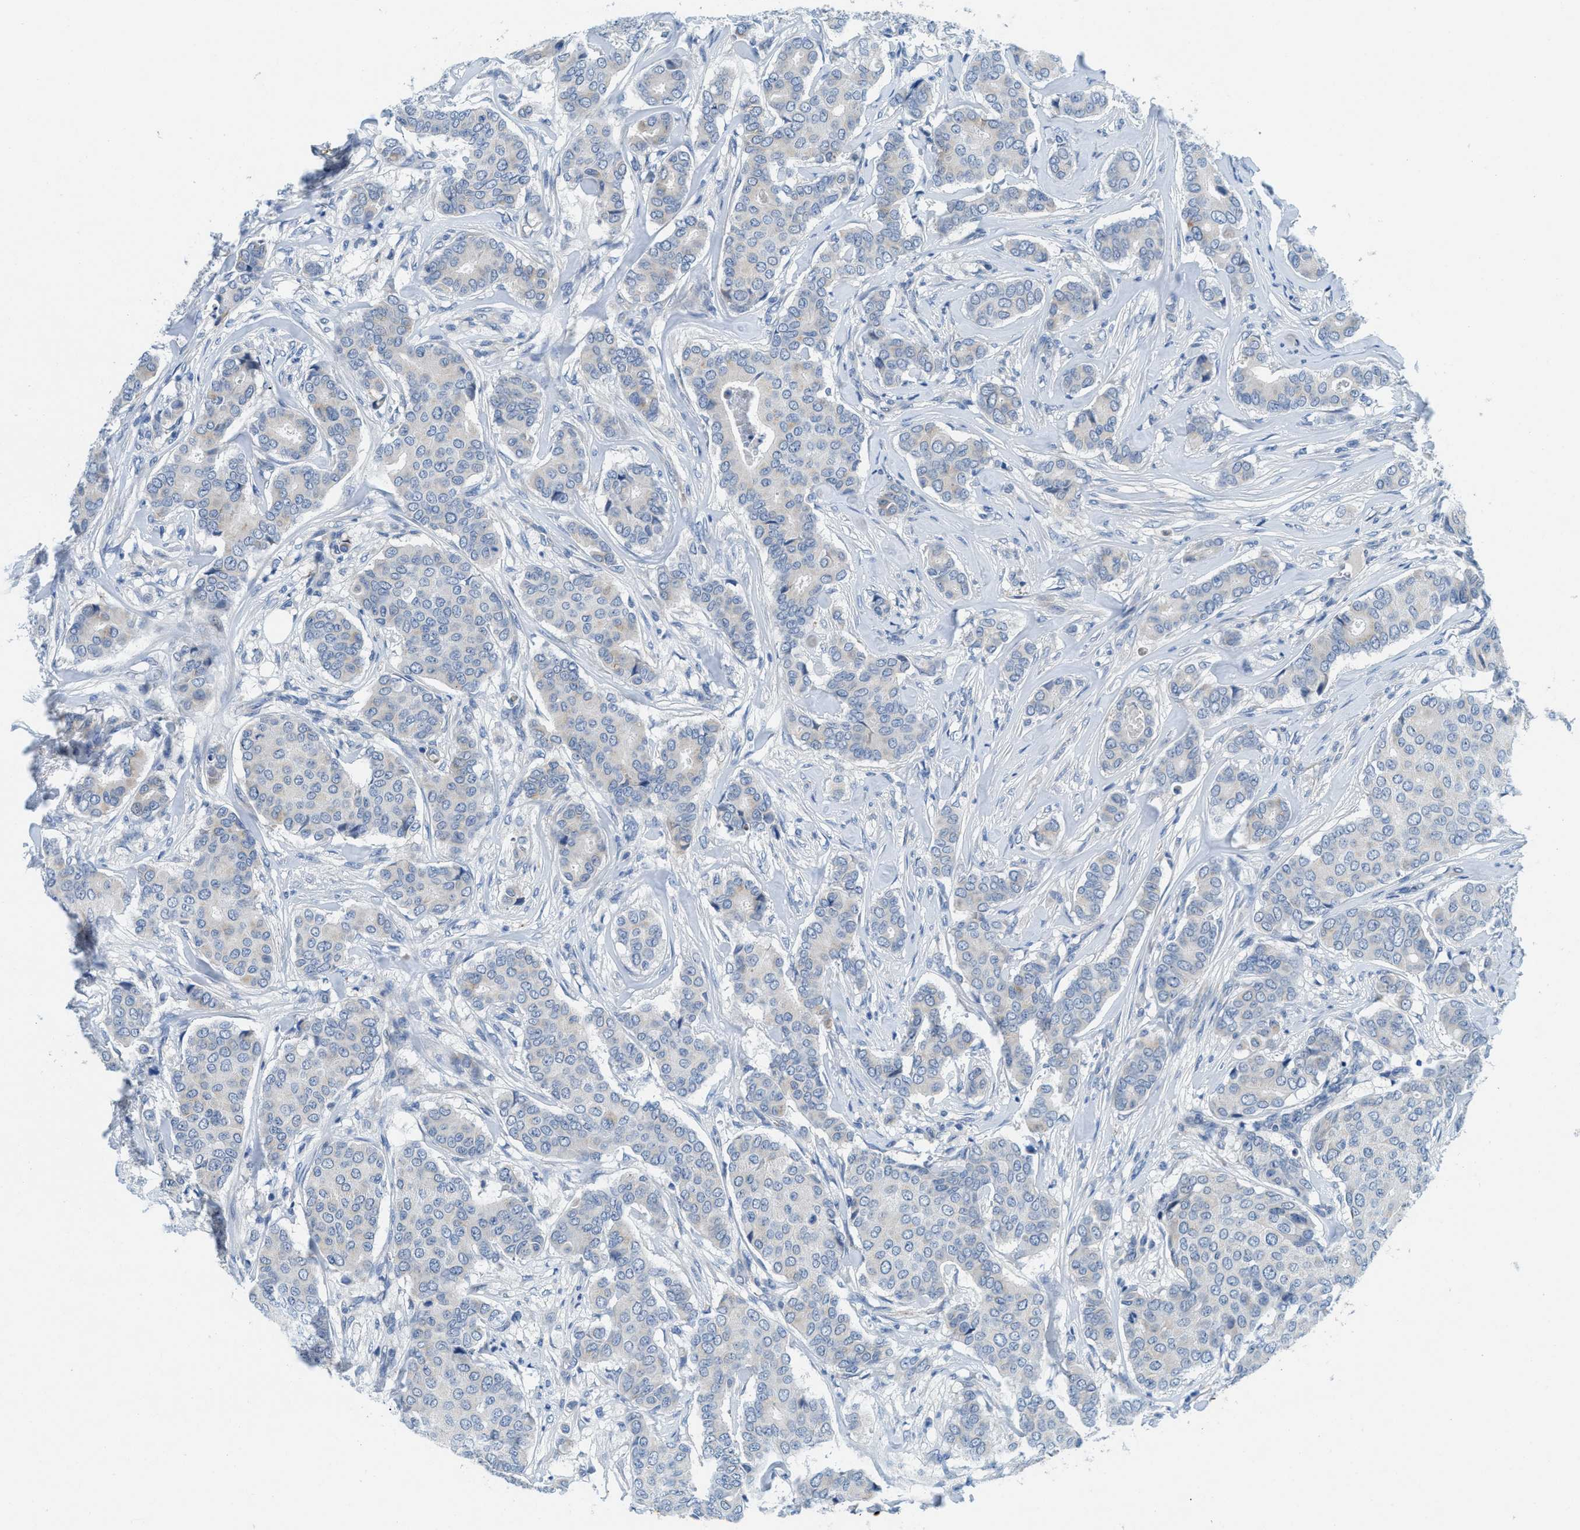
{"staining": {"intensity": "negative", "quantity": "none", "location": "none"}, "tissue": "breast cancer", "cell_type": "Tumor cells", "image_type": "cancer", "snomed": [{"axis": "morphology", "description": "Duct carcinoma"}, {"axis": "topography", "description": "Breast"}], "caption": "IHC micrograph of breast cancer stained for a protein (brown), which displays no positivity in tumor cells.", "gene": "TSPAN3", "patient": {"sex": "female", "age": 75}}